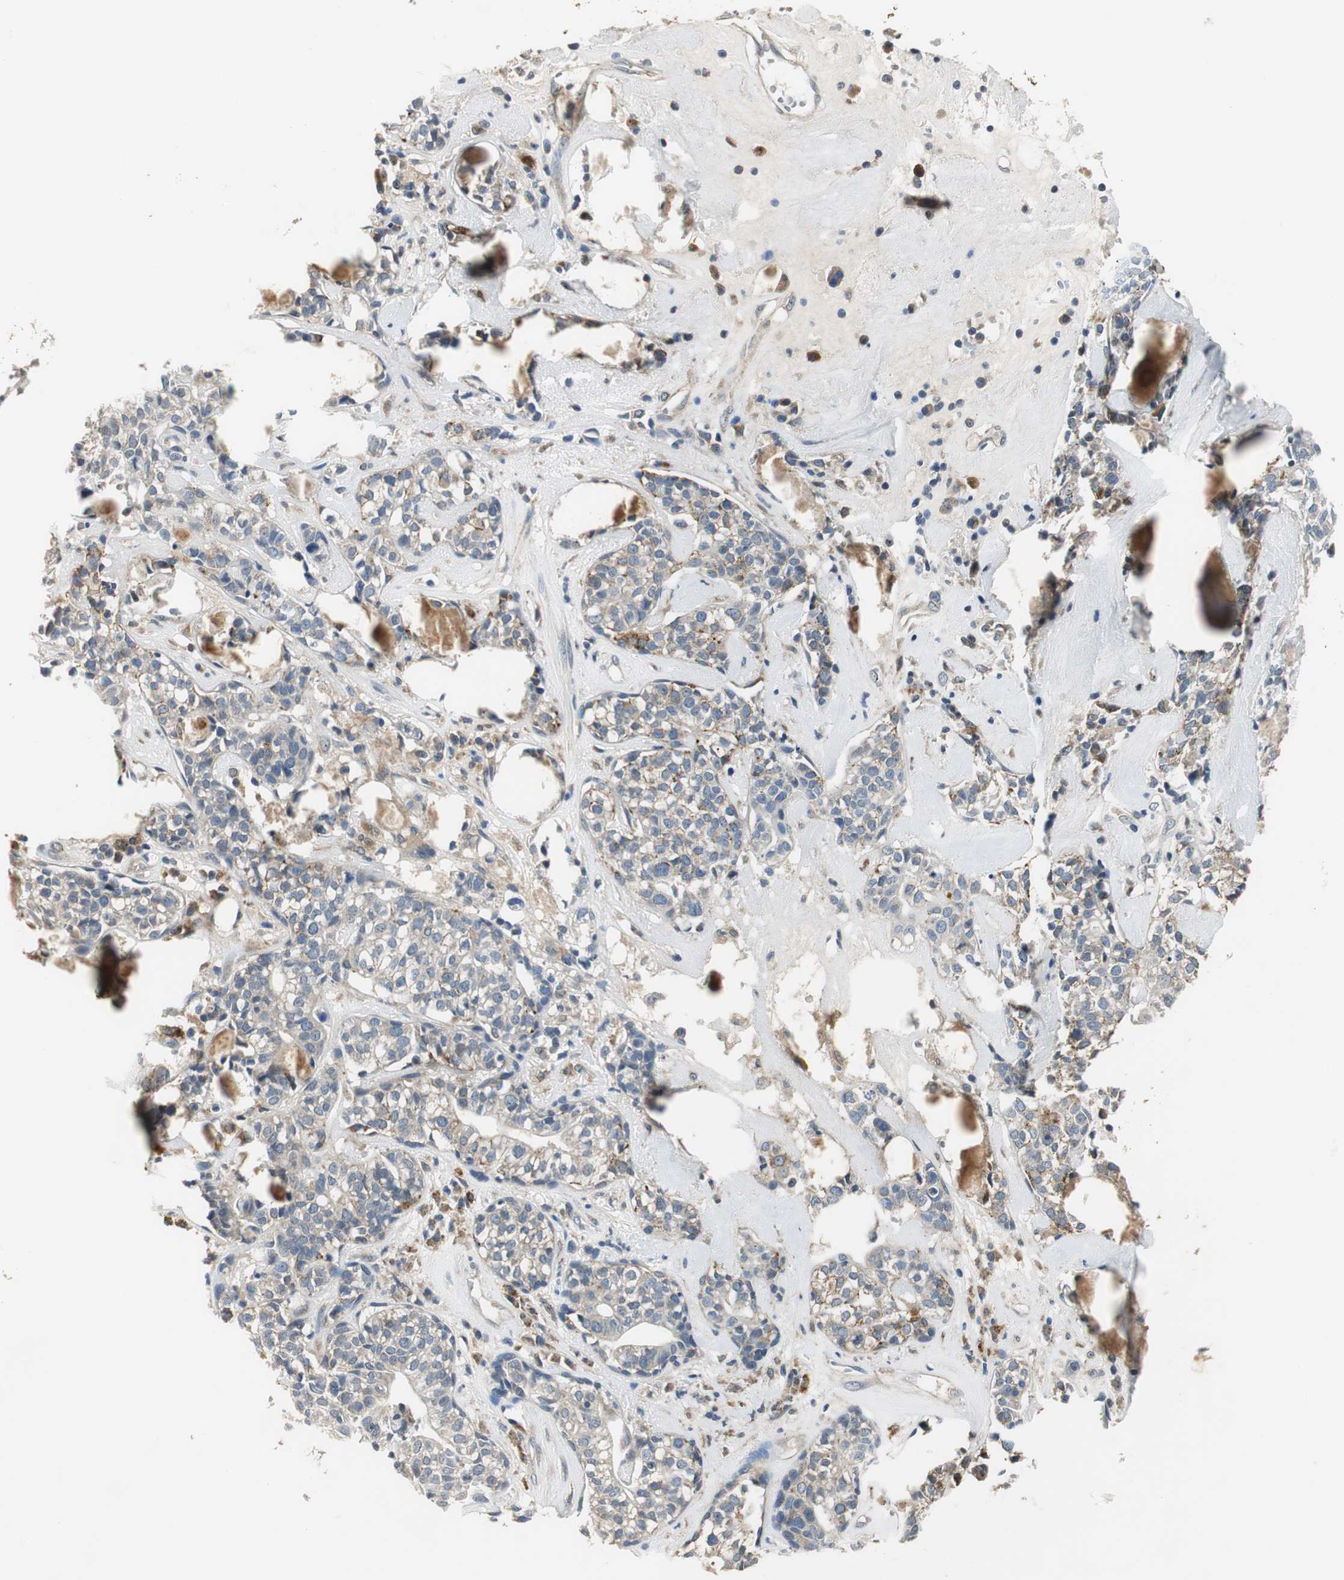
{"staining": {"intensity": "weak", "quantity": "<25%", "location": "cytoplasmic/membranous"}, "tissue": "head and neck cancer", "cell_type": "Tumor cells", "image_type": "cancer", "snomed": [{"axis": "morphology", "description": "Adenocarcinoma, NOS"}, {"axis": "topography", "description": "Salivary gland"}, {"axis": "topography", "description": "Head-Neck"}], "caption": "Immunohistochemistry image of neoplastic tissue: head and neck cancer (adenocarcinoma) stained with DAB (3,3'-diaminobenzidine) demonstrates no significant protein positivity in tumor cells.", "gene": "NIT1", "patient": {"sex": "female", "age": 65}}